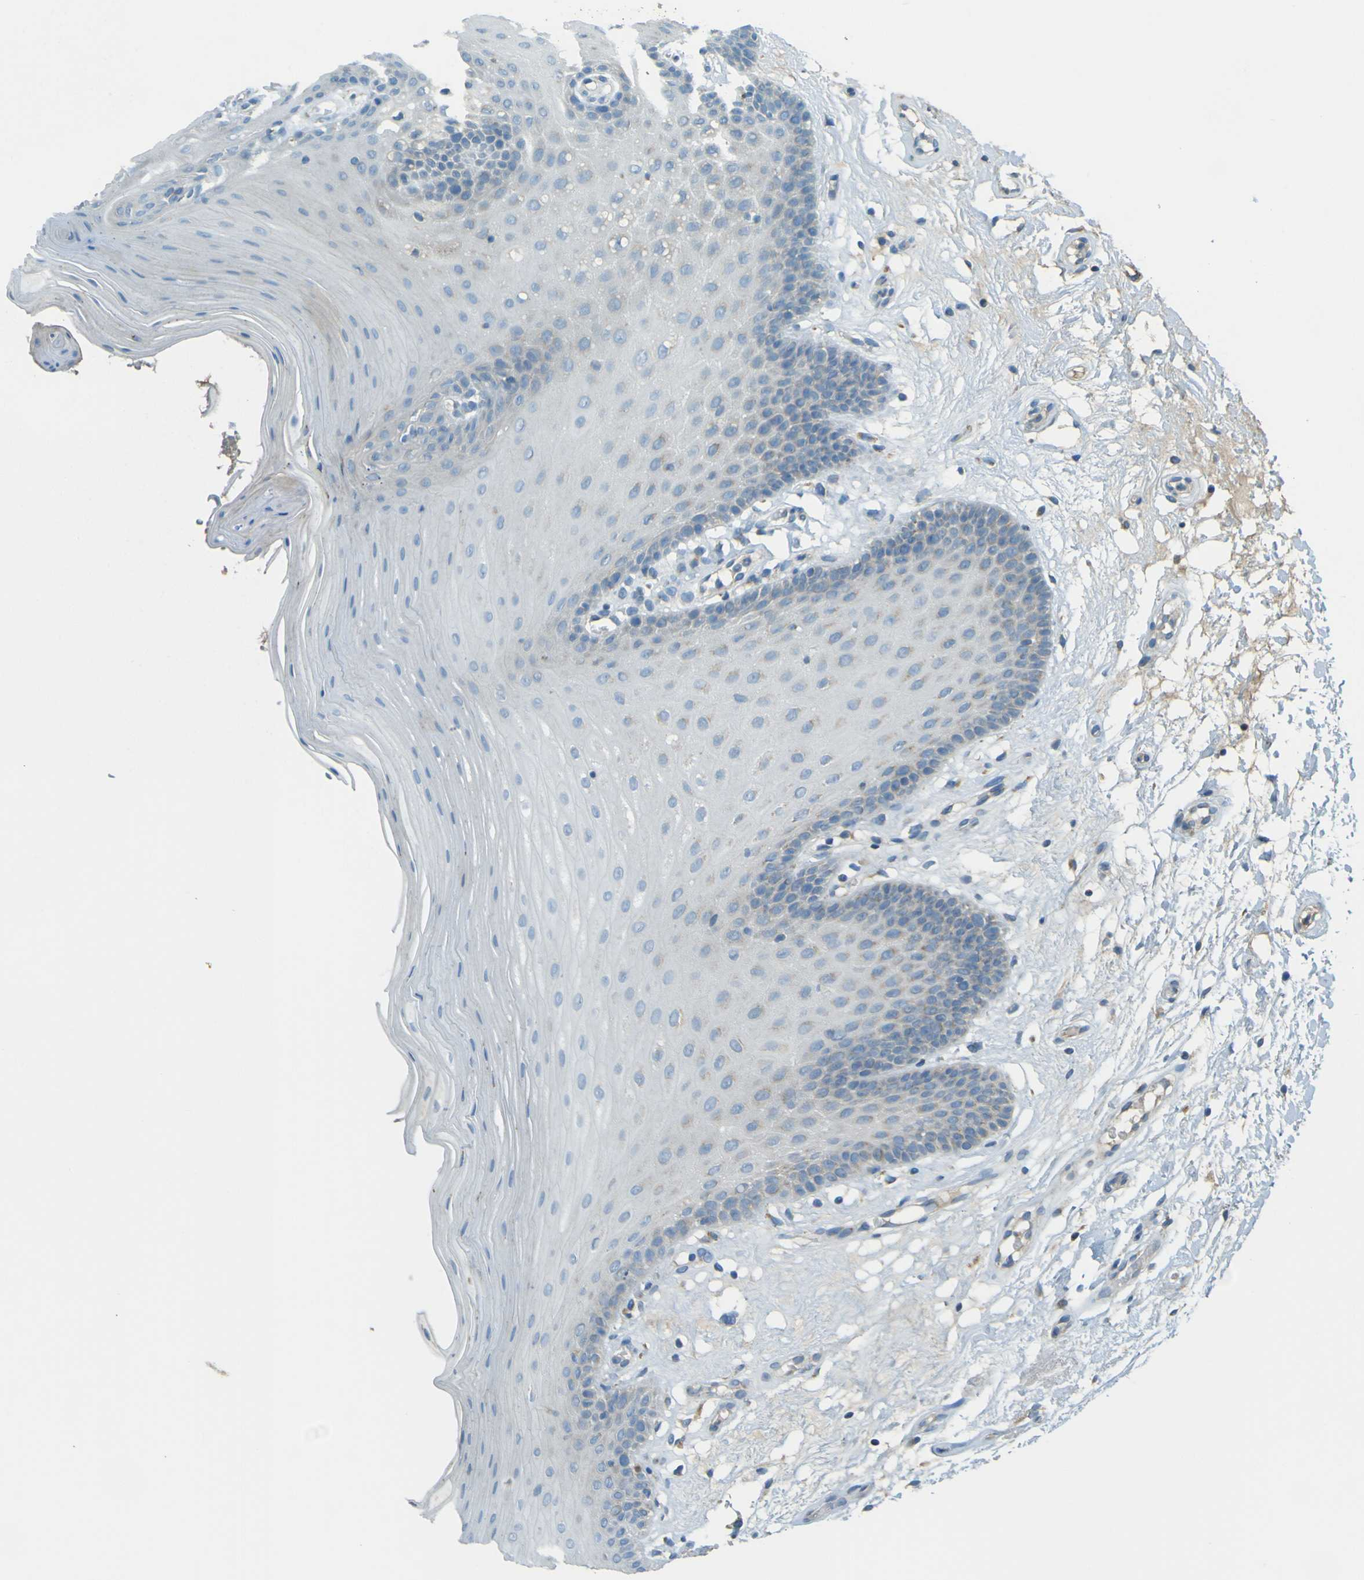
{"staining": {"intensity": "negative", "quantity": "none", "location": "none"}, "tissue": "oral mucosa", "cell_type": "Squamous epithelial cells", "image_type": "normal", "snomed": [{"axis": "morphology", "description": "Normal tissue, NOS"}, {"axis": "morphology", "description": "Squamous cell carcinoma, NOS"}, {"axis": "topography", "description": "Skeletal muscle"}, {"axis": "topography", "description": "Oral tissue"}, {"axis": "topography", "description": "Head-Neck"}], "caption": "High magnification brightfield microscopy of normal oral mucosa stained with DAB (3,3'-diaminobenzidine) (brown) and counterstained with hematoxylin (blue): squamous epithelial cells show no significant positivity. (Brightfield microscopy of DAB immunohistochemistry (IHC) at high magnification).", "gene": "FKTN", "patient": {"sex": "male", "age": 71}}